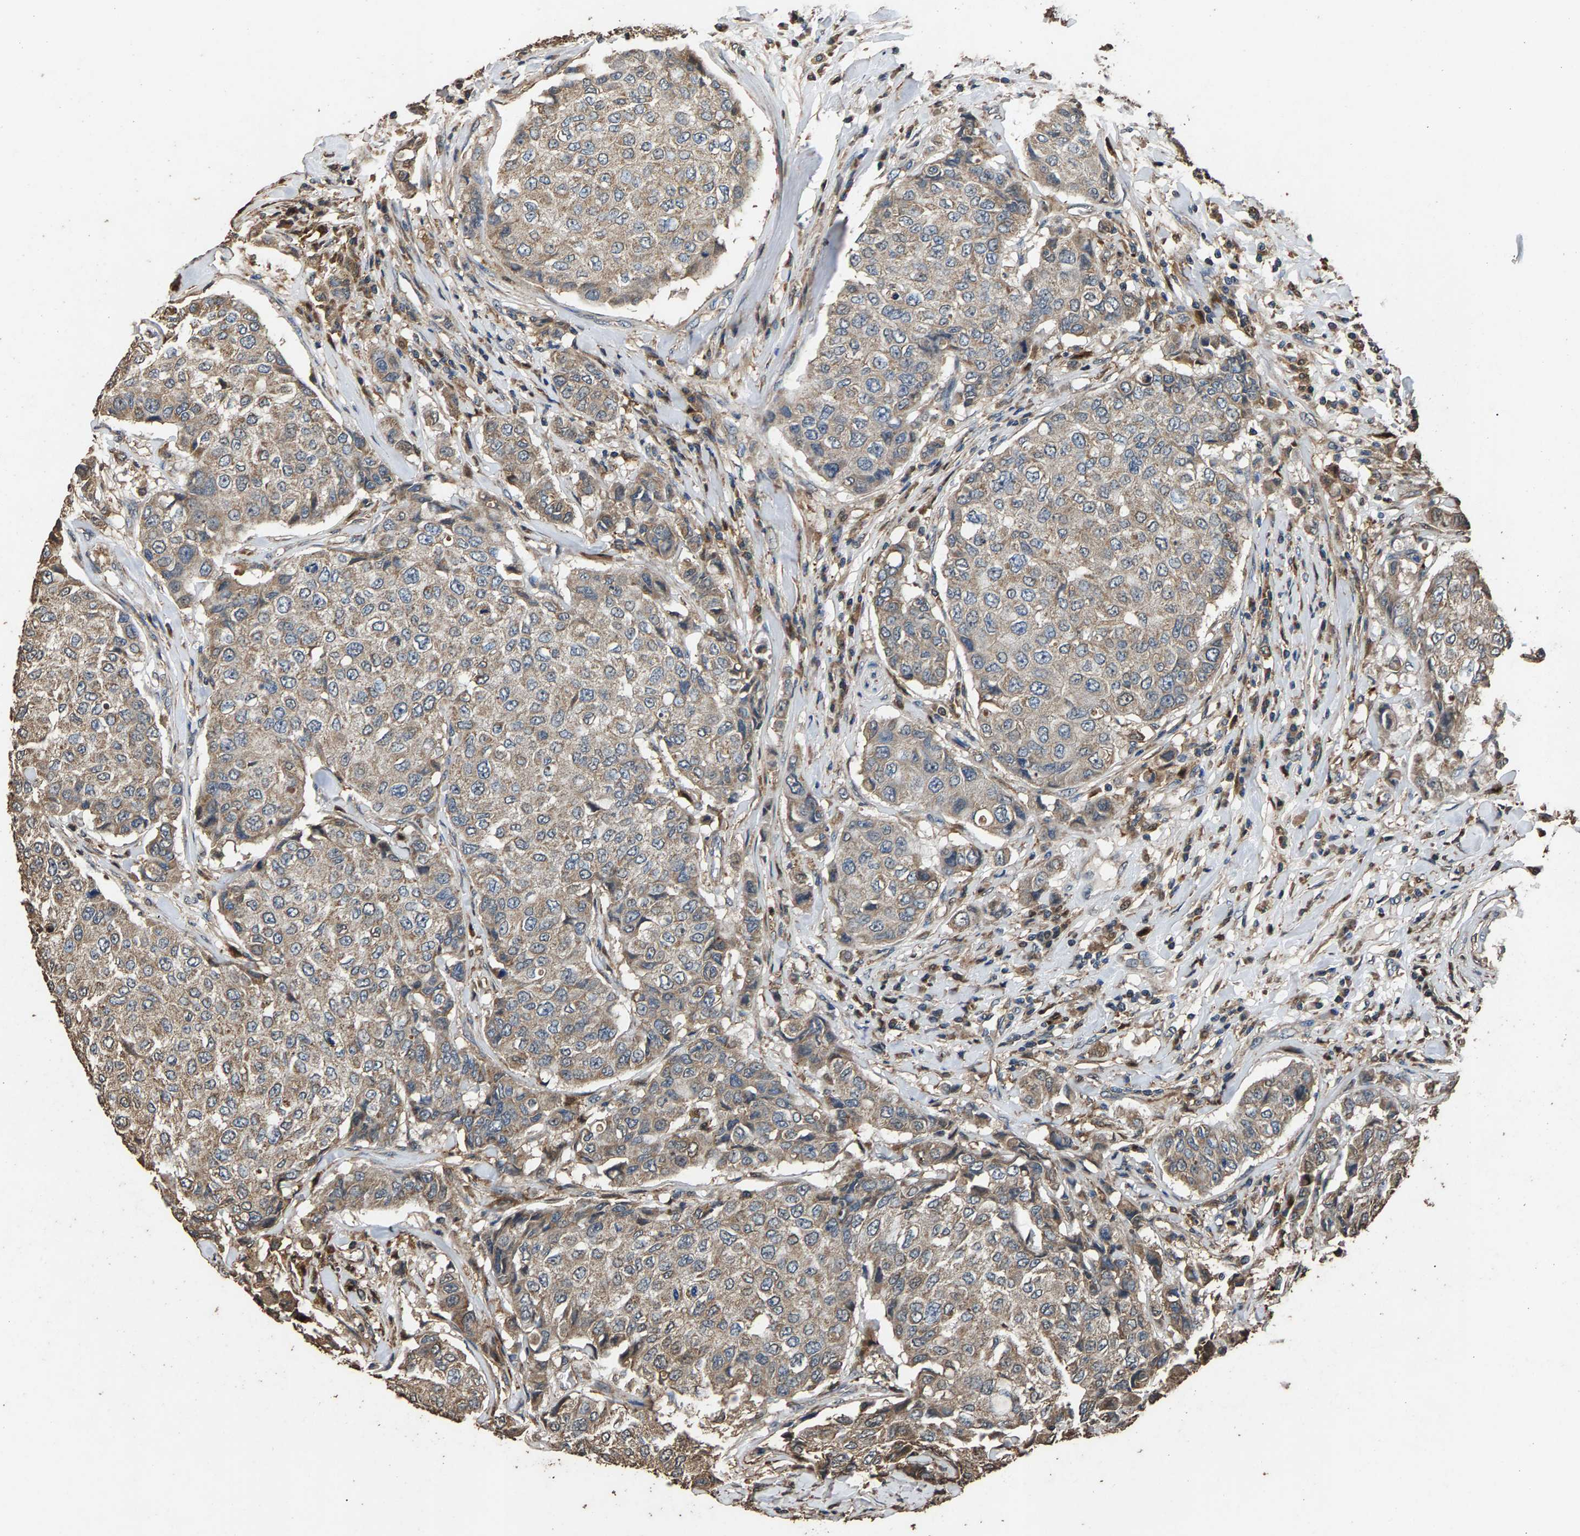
{"staining": {"intensity": "moderate", "quantity": ">75%", "location": "cytoplasmic/membranous"}, "tissue": "breast cancer", "cell_type": "Tumor cells", "image_type": "cancer", "snomed": [{"axis": "morphology", "description": "Duct carcinoma"}, {"axis": "topography", "description": "Breast"}], "caption": "An image of human breast intraductal carcinoma stained for a protein displays moderate cytoplasmic/membranous brown staining in tumor cells.", "gene": "MRPL27", "patient": {"sex": "female", "age": 27}}